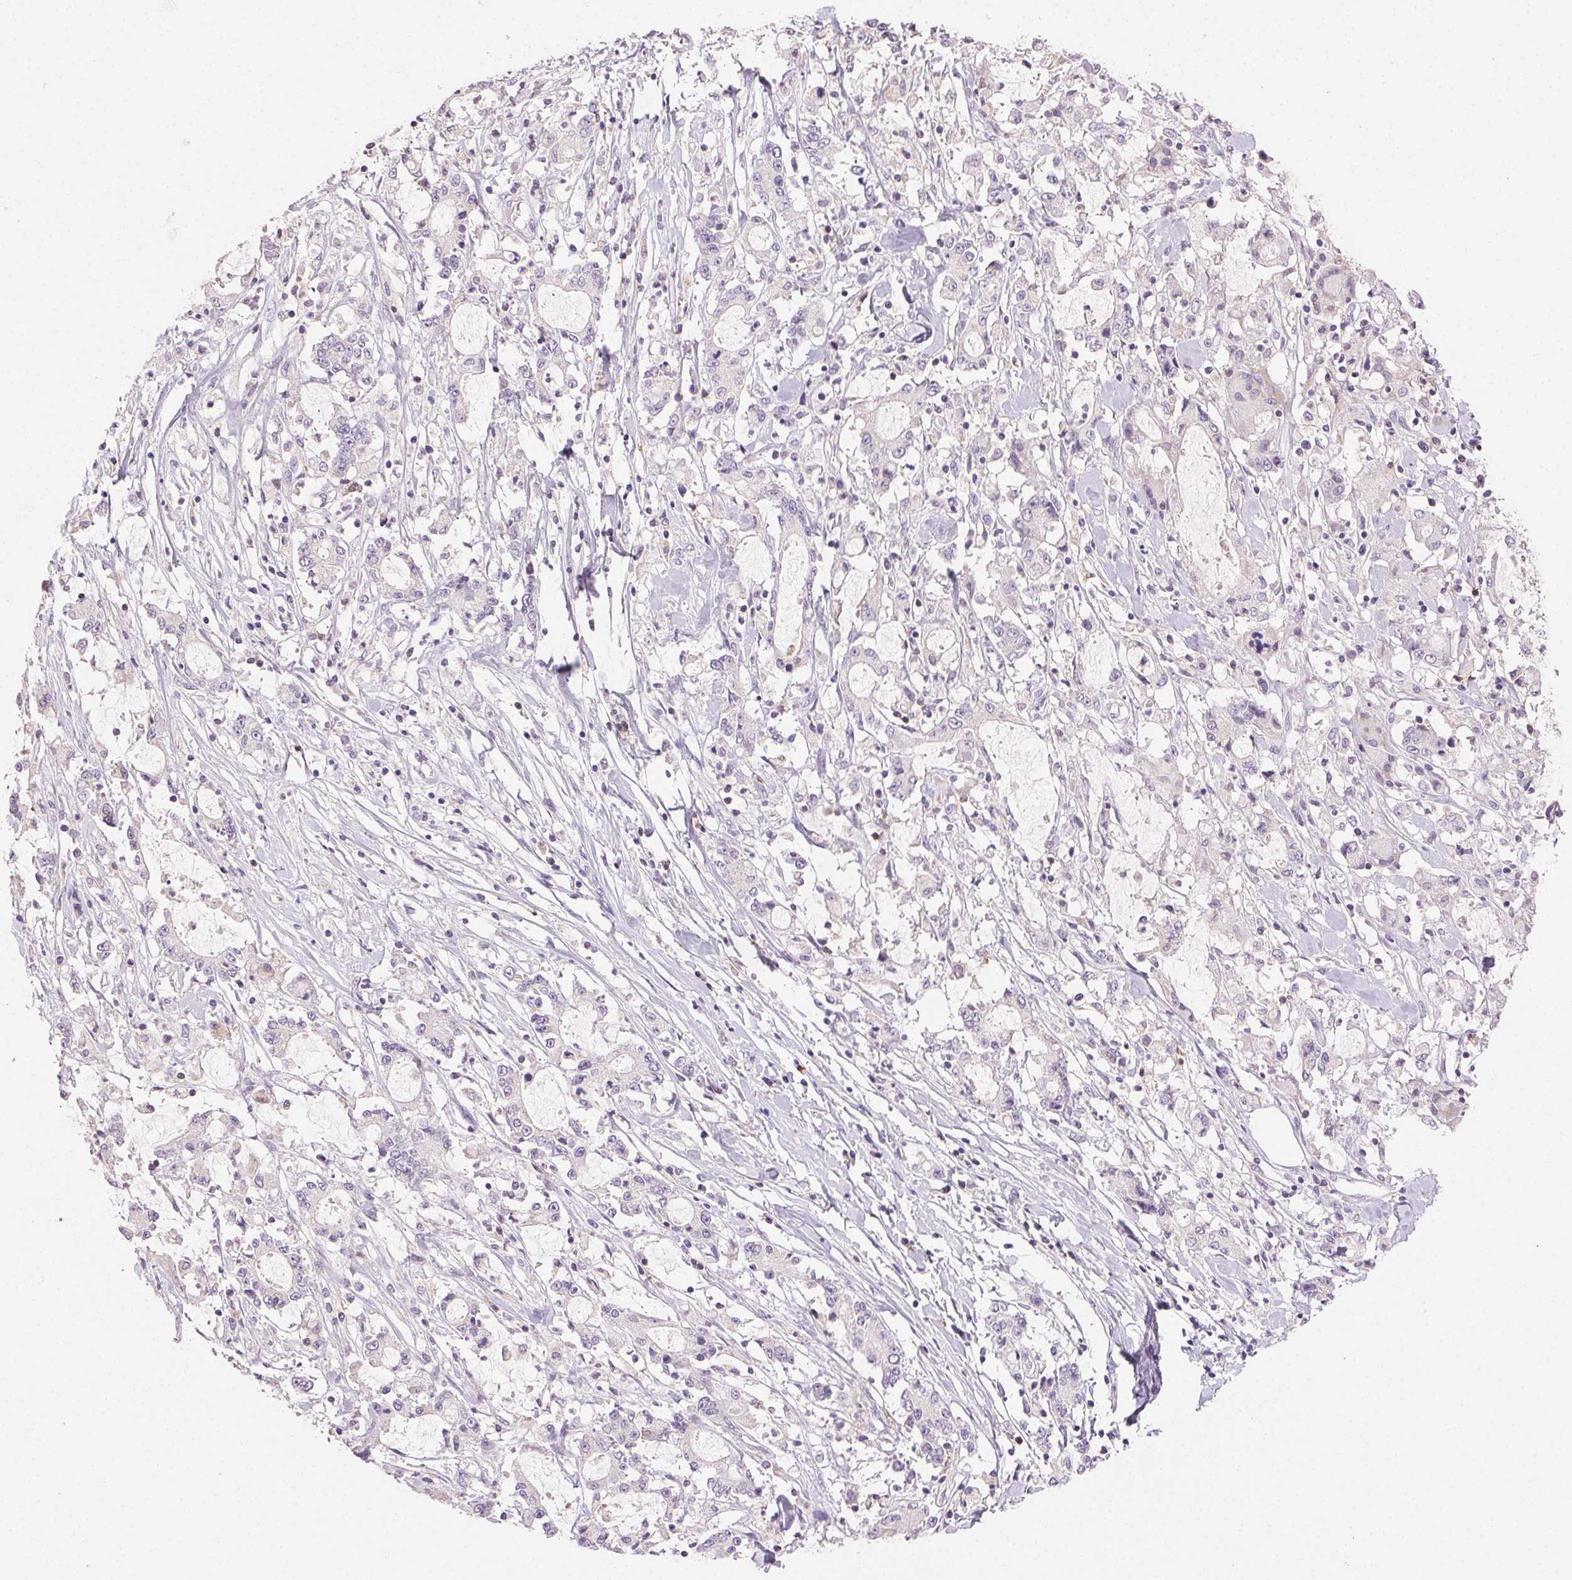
{"staining": {"intensity": "negative", "quantity": "none", "location": "none"}, "tissue": "stomach cancer", "cell_type": "Tumor cells", "image_type": "cancer", "snomed": [{"axis": "morphology", "description": "Adenocarcinoma, NOS"}, {"axis": "topography", "description": "Stomach, upper"}], "caption": "Stomach adenocarcinoma was stained to show a protein in brown. There is no significant positivity in tumor cells.", "gene": "AKAP5", "patient": {"sex": "male", "age": 68}}